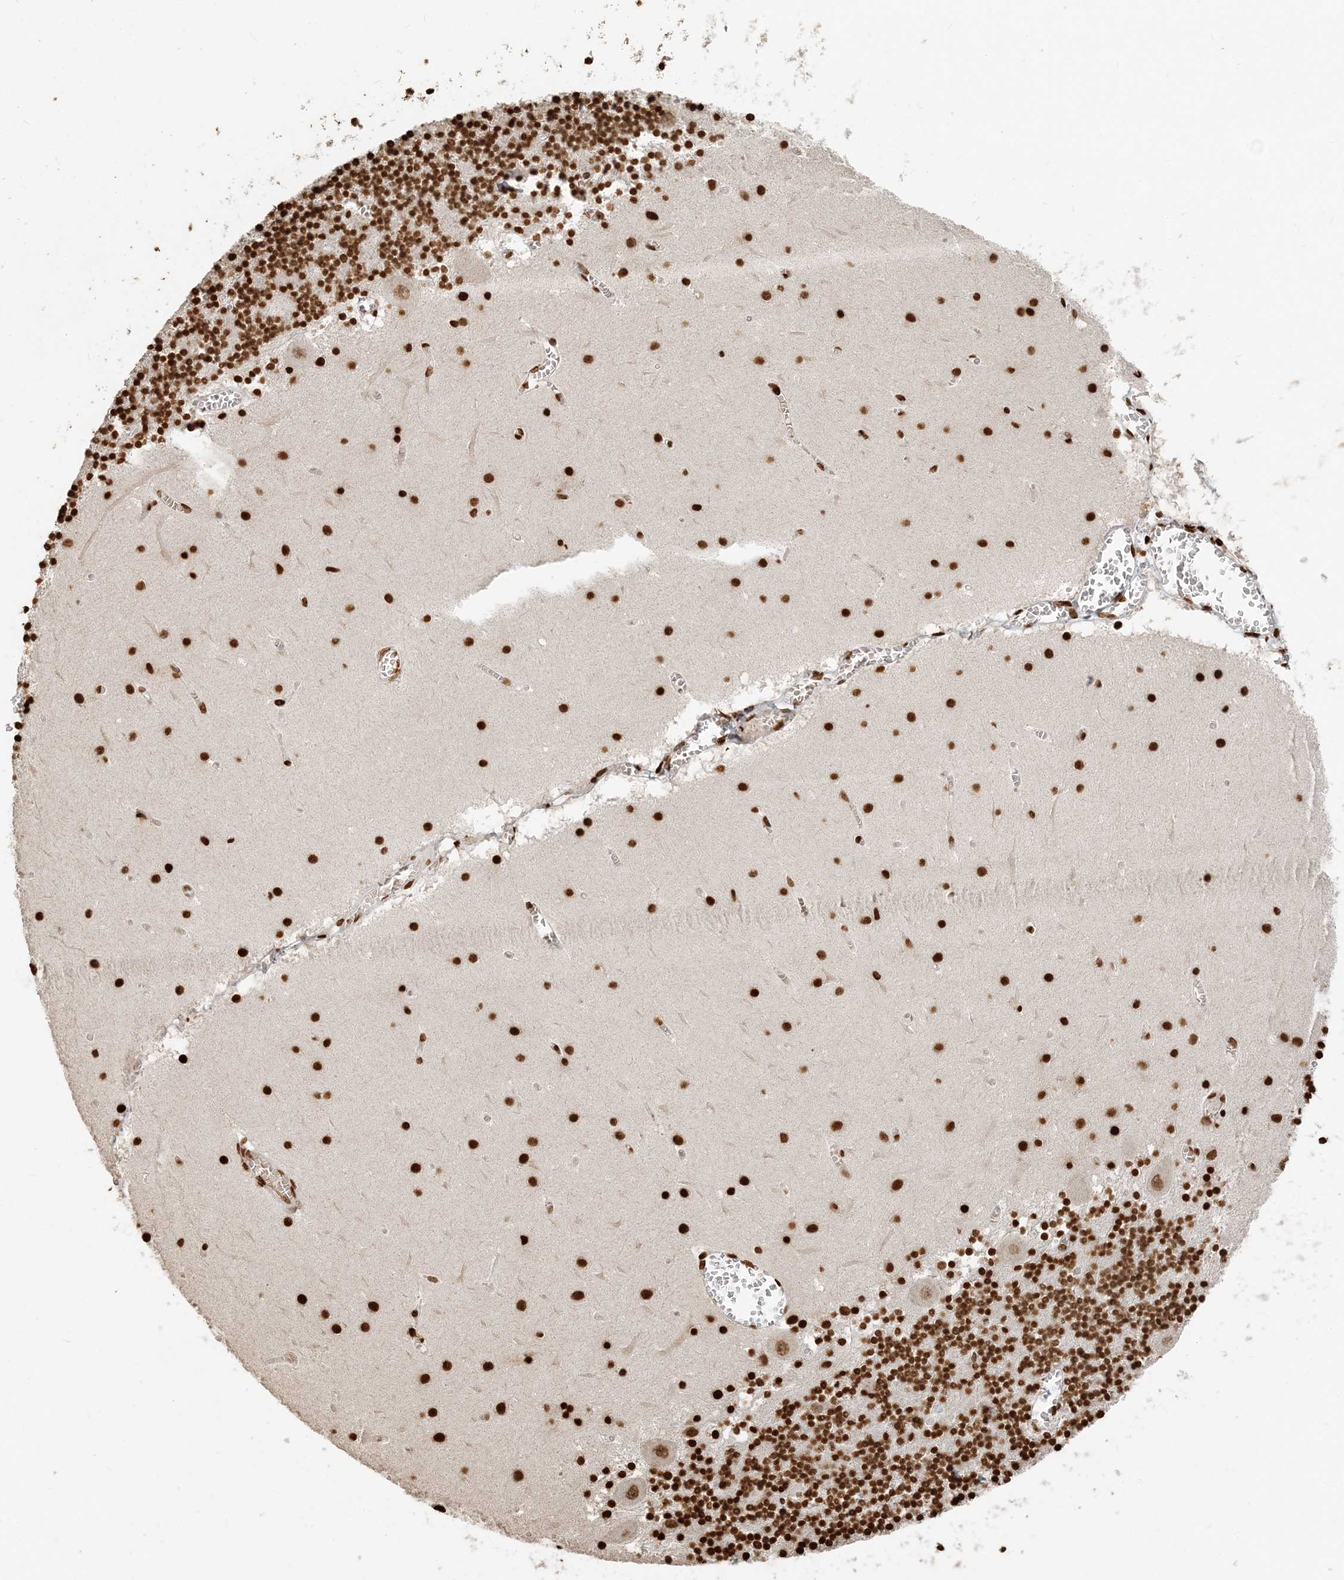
{"staining": {"intensity": "strong", "quantity": ">75%", "location": "nuclear"}, "tissue": "cerebellum", "cell_type": "Cells in granular layer", "image_type": "normal", "snomed": [{"axis": "morphology", "description": "Normal tissue, NOS"}, {"axis": "topography", "description": "Cerebellum"}], "caption": "Immunohistochemistry histopathology image of normal cerebellum: cerebellum stained using immunohistochemistry reveals high levels of strong protein expression localized specifically in the nuclear of cells in granular layer, appearing as a nuclear brown color.", "gene": "H3", "patient": {"sex": "female", "age": 28}}